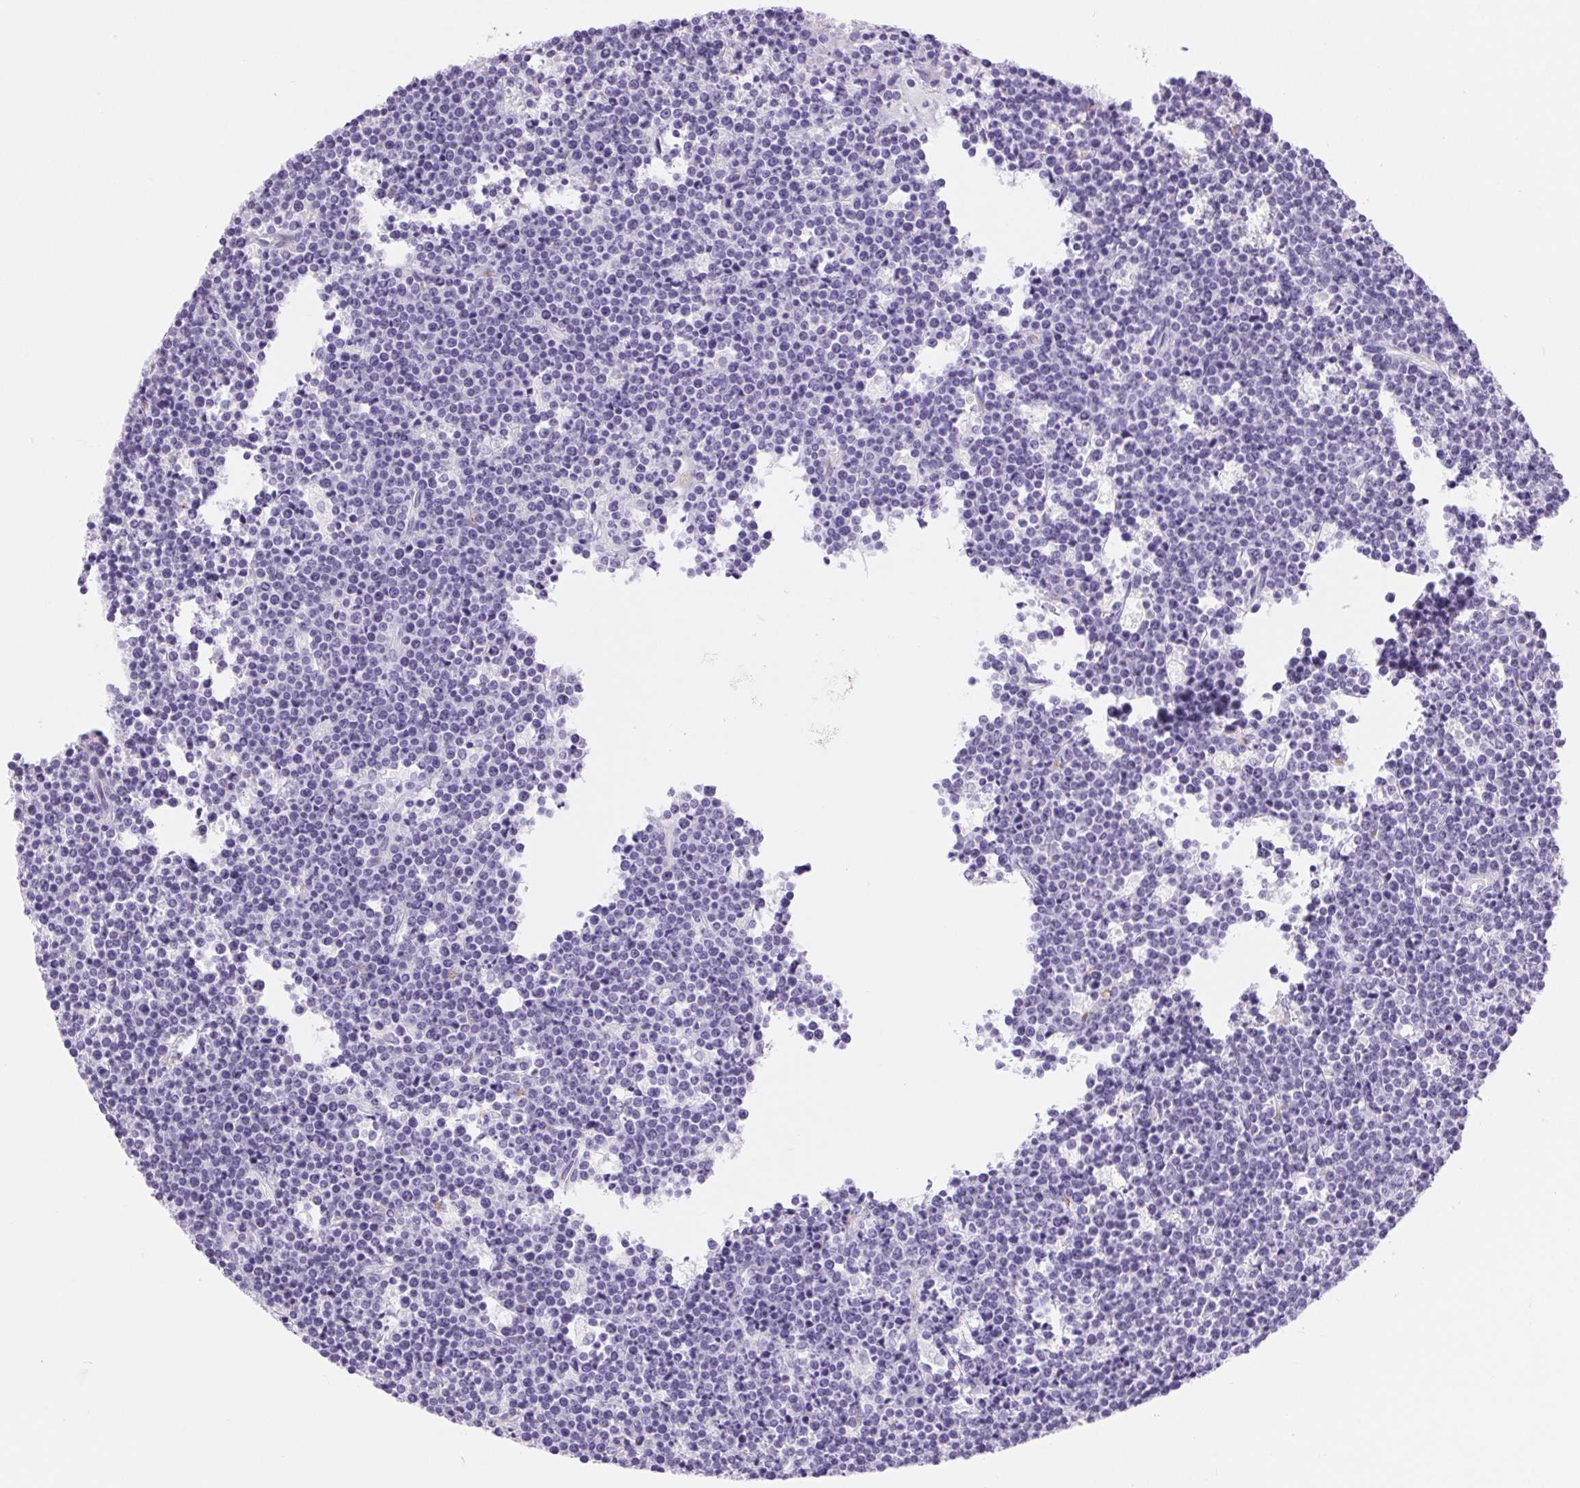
{"staining": {"intensity": "negative", "quantity": "none", "location": "none"}, "tissue": "lymphoma", "cell_type": "Tumor cells", "image_type": "cancer", "snomed": [{"axis": "morphology", "description": "Malignant lymphoma, non-Hodgkin's type, High grade"}, {"axis": "topography", "description": "Ovary"}], "caption": "IHC of human high-grade malignant lymphoma, non-Hodgkin's type shows no positivity in tumor cells.", "gene": "SERPINB3", "patient": {"sex": "female", "age": 56}}